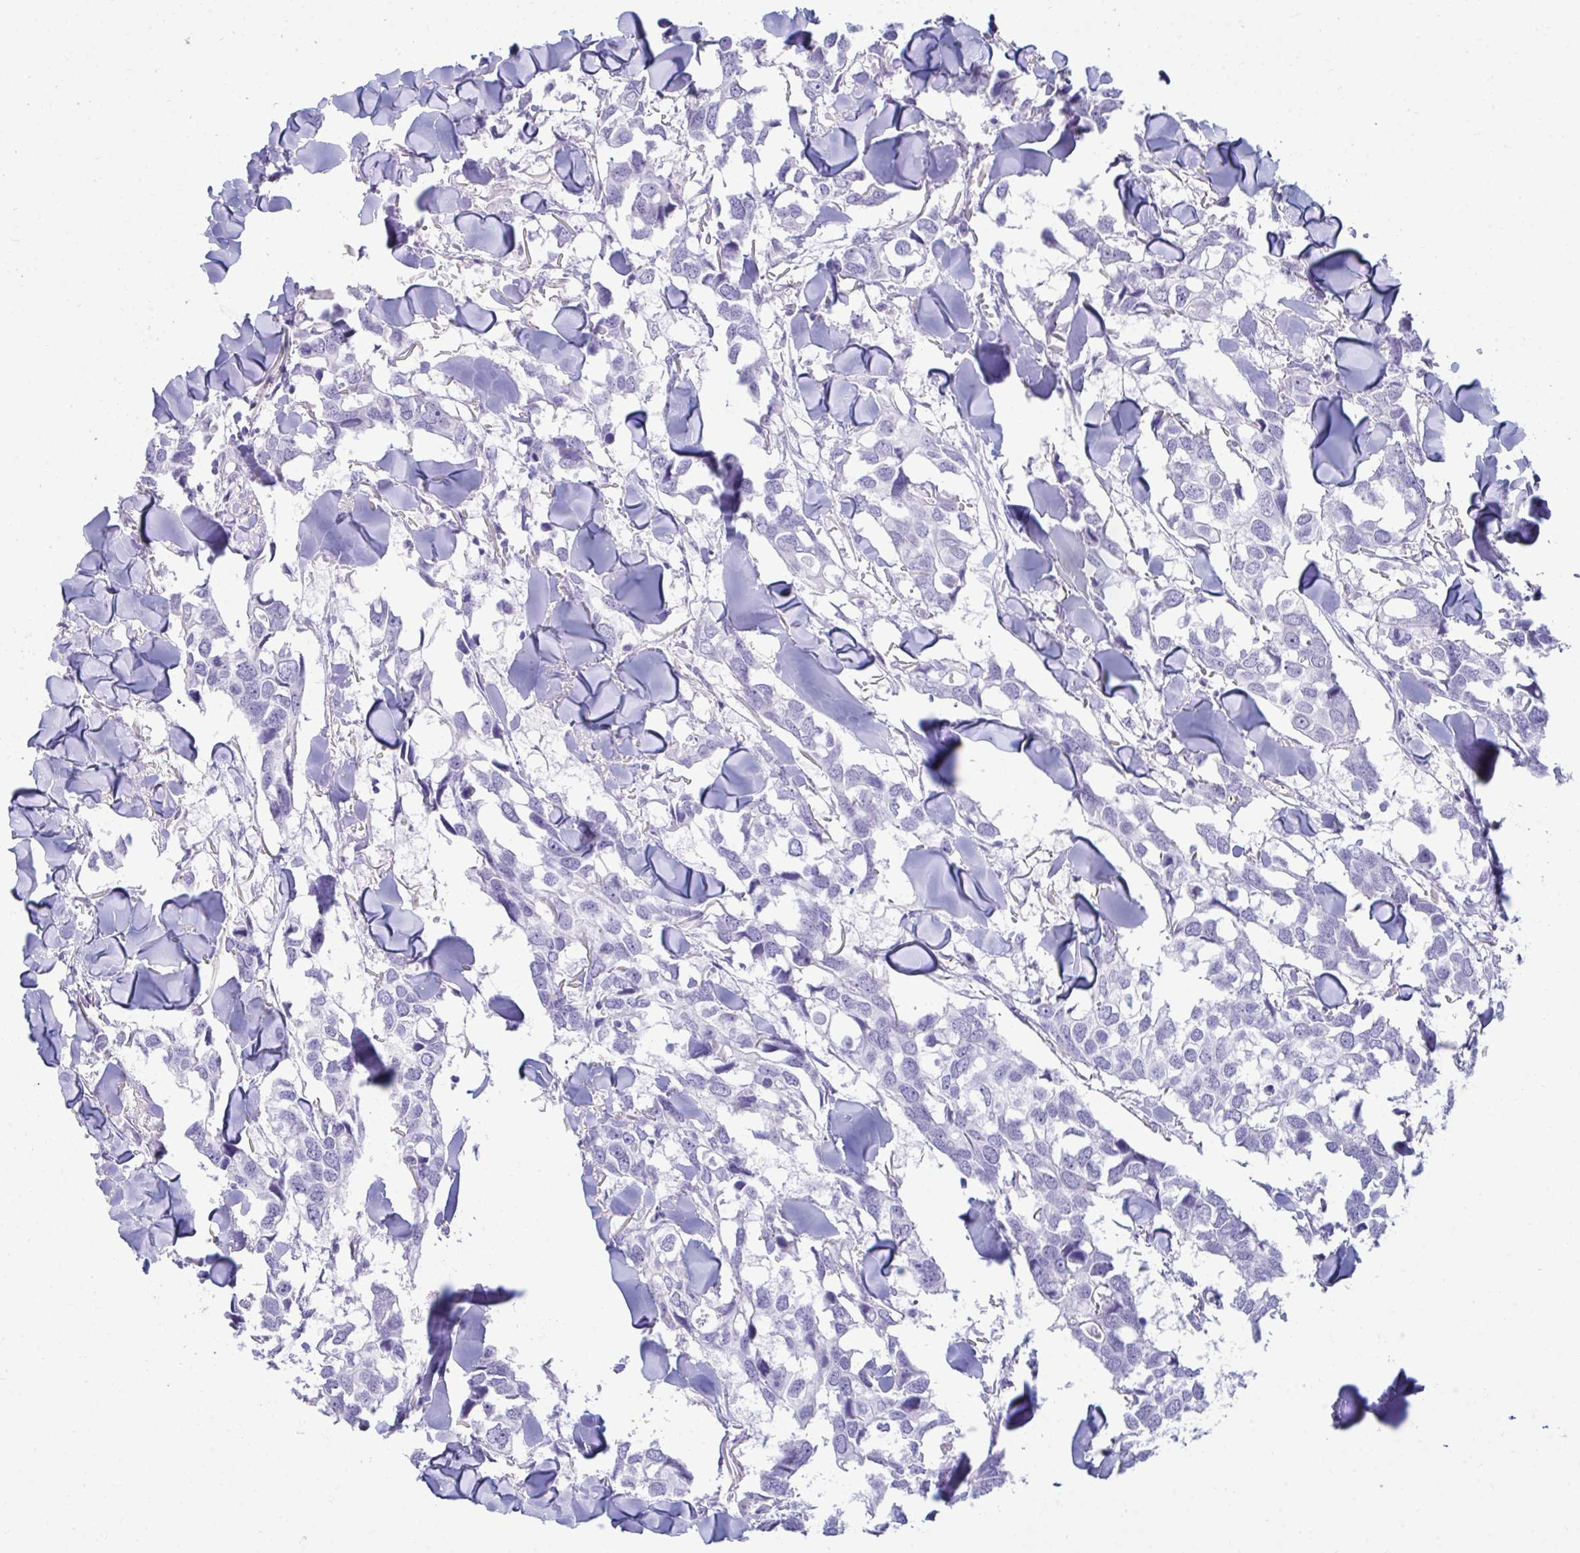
{"staining": {"intensity": "negative", "quantity": "none", "location": "none"}, "tissue": "breast cancer", "cell_type": "Tumor cells", "image_type": "cancer", "snomed": [{"axis": "morphology", "description": "Duct carcinoma"}, {"axis": "topography", "description": "Breast"}], "caption": "Immunohistochemistry micrograph of neoplastic tissue: human breast cancer (invasive ductal carcinoma) stained with DAB shows no significant protein expression in tumor cells. The staining was performed using DAB (3,3'-diaminobenzidine) to visualize the protein expression in brown, while the nuclei were stained in blue with hematoxylin (Magnification: 20x).", "gene": "UBL3", "patient": {"sex": "female", "age": 83}}